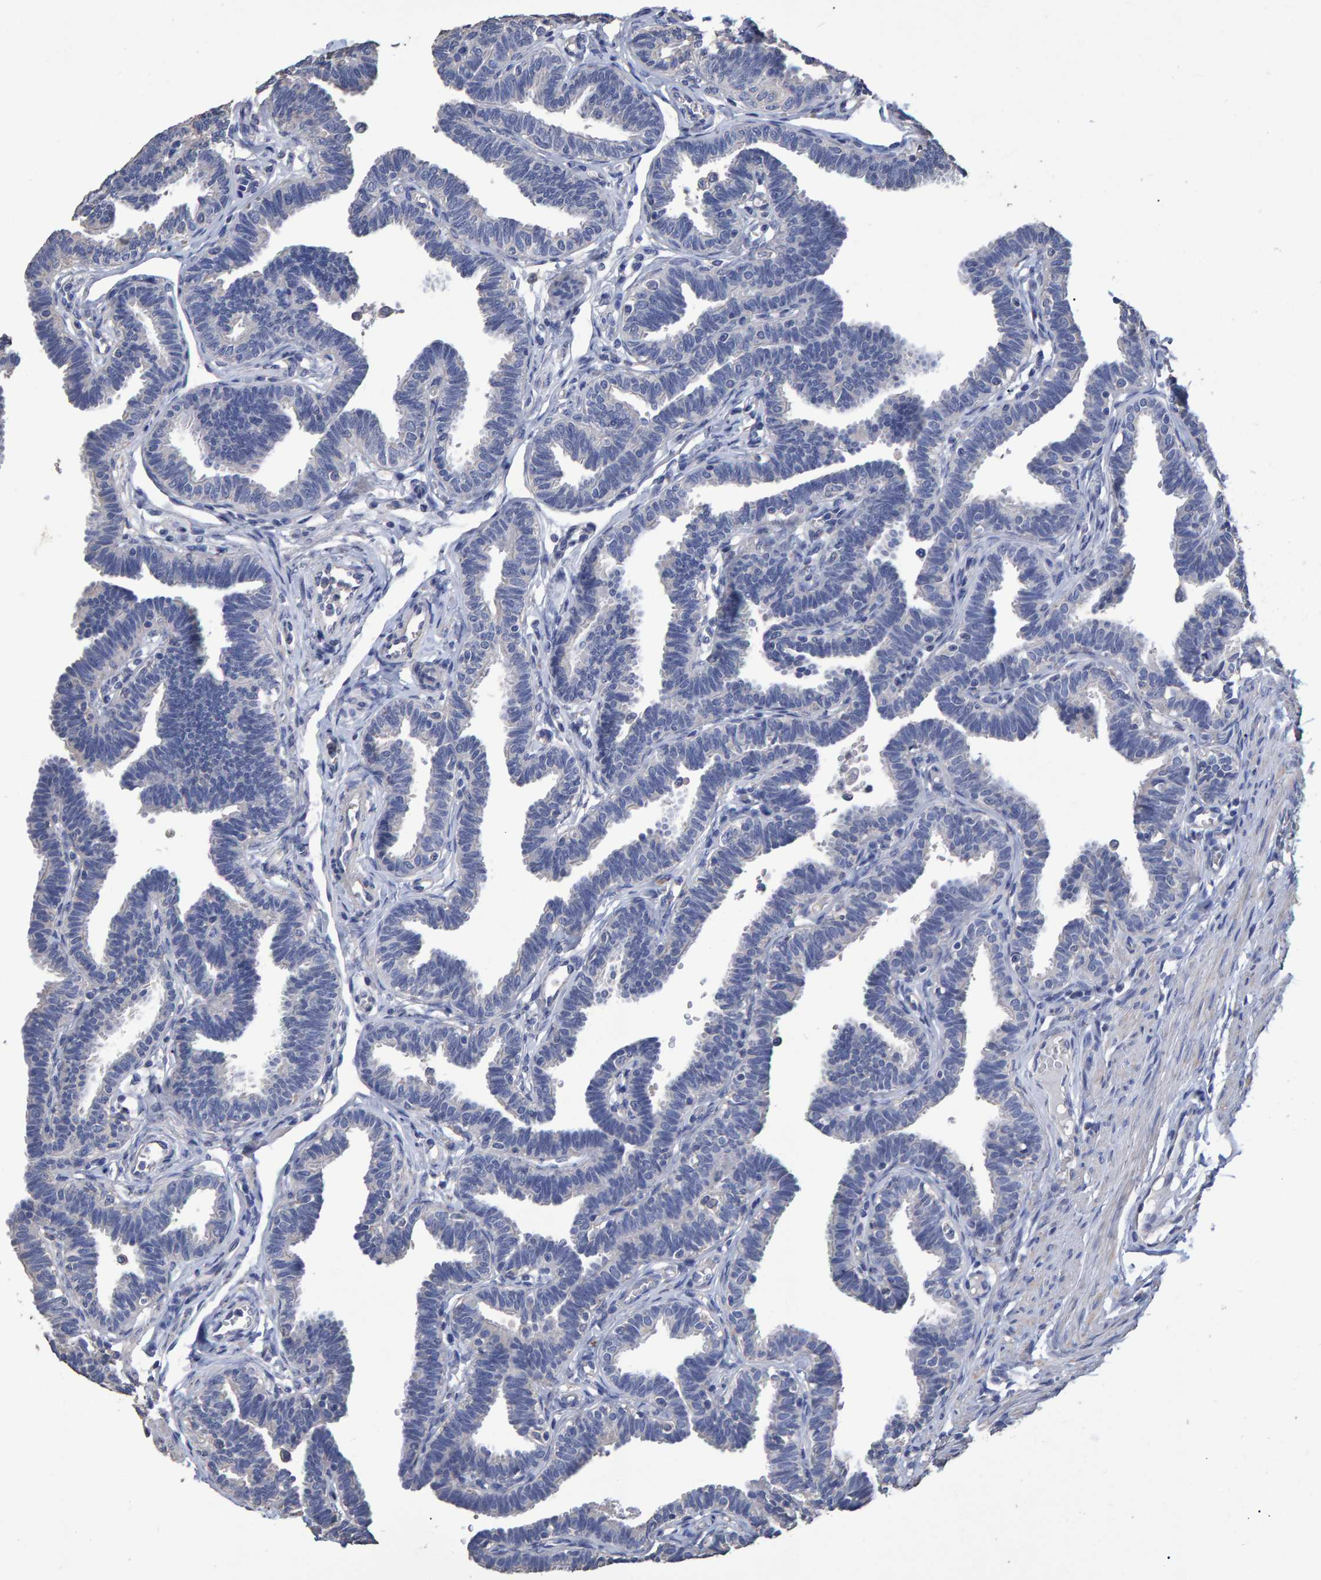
{"staining": {"intensity": "negative", "quantity": "none", "location": "none"}, "tissue": "fallopian tube", "cell_type": "Glandular cells", "image_type": "normal", "snomed": [{"axis": "morphology", "description": "Normal tissue, NOS"}, {"axis": "topography", "description": "Fallopian tube"}, {"axis": "topography", "description": "Ovary"}], "caption": "Photomicrograph shows no significant protein expression in glandular cells of benign fallopian tube. (IHC, brightfield microscopy, high magnification).", "gene": "HEMGN", "patient": {"sex": "female", "age": 23}}